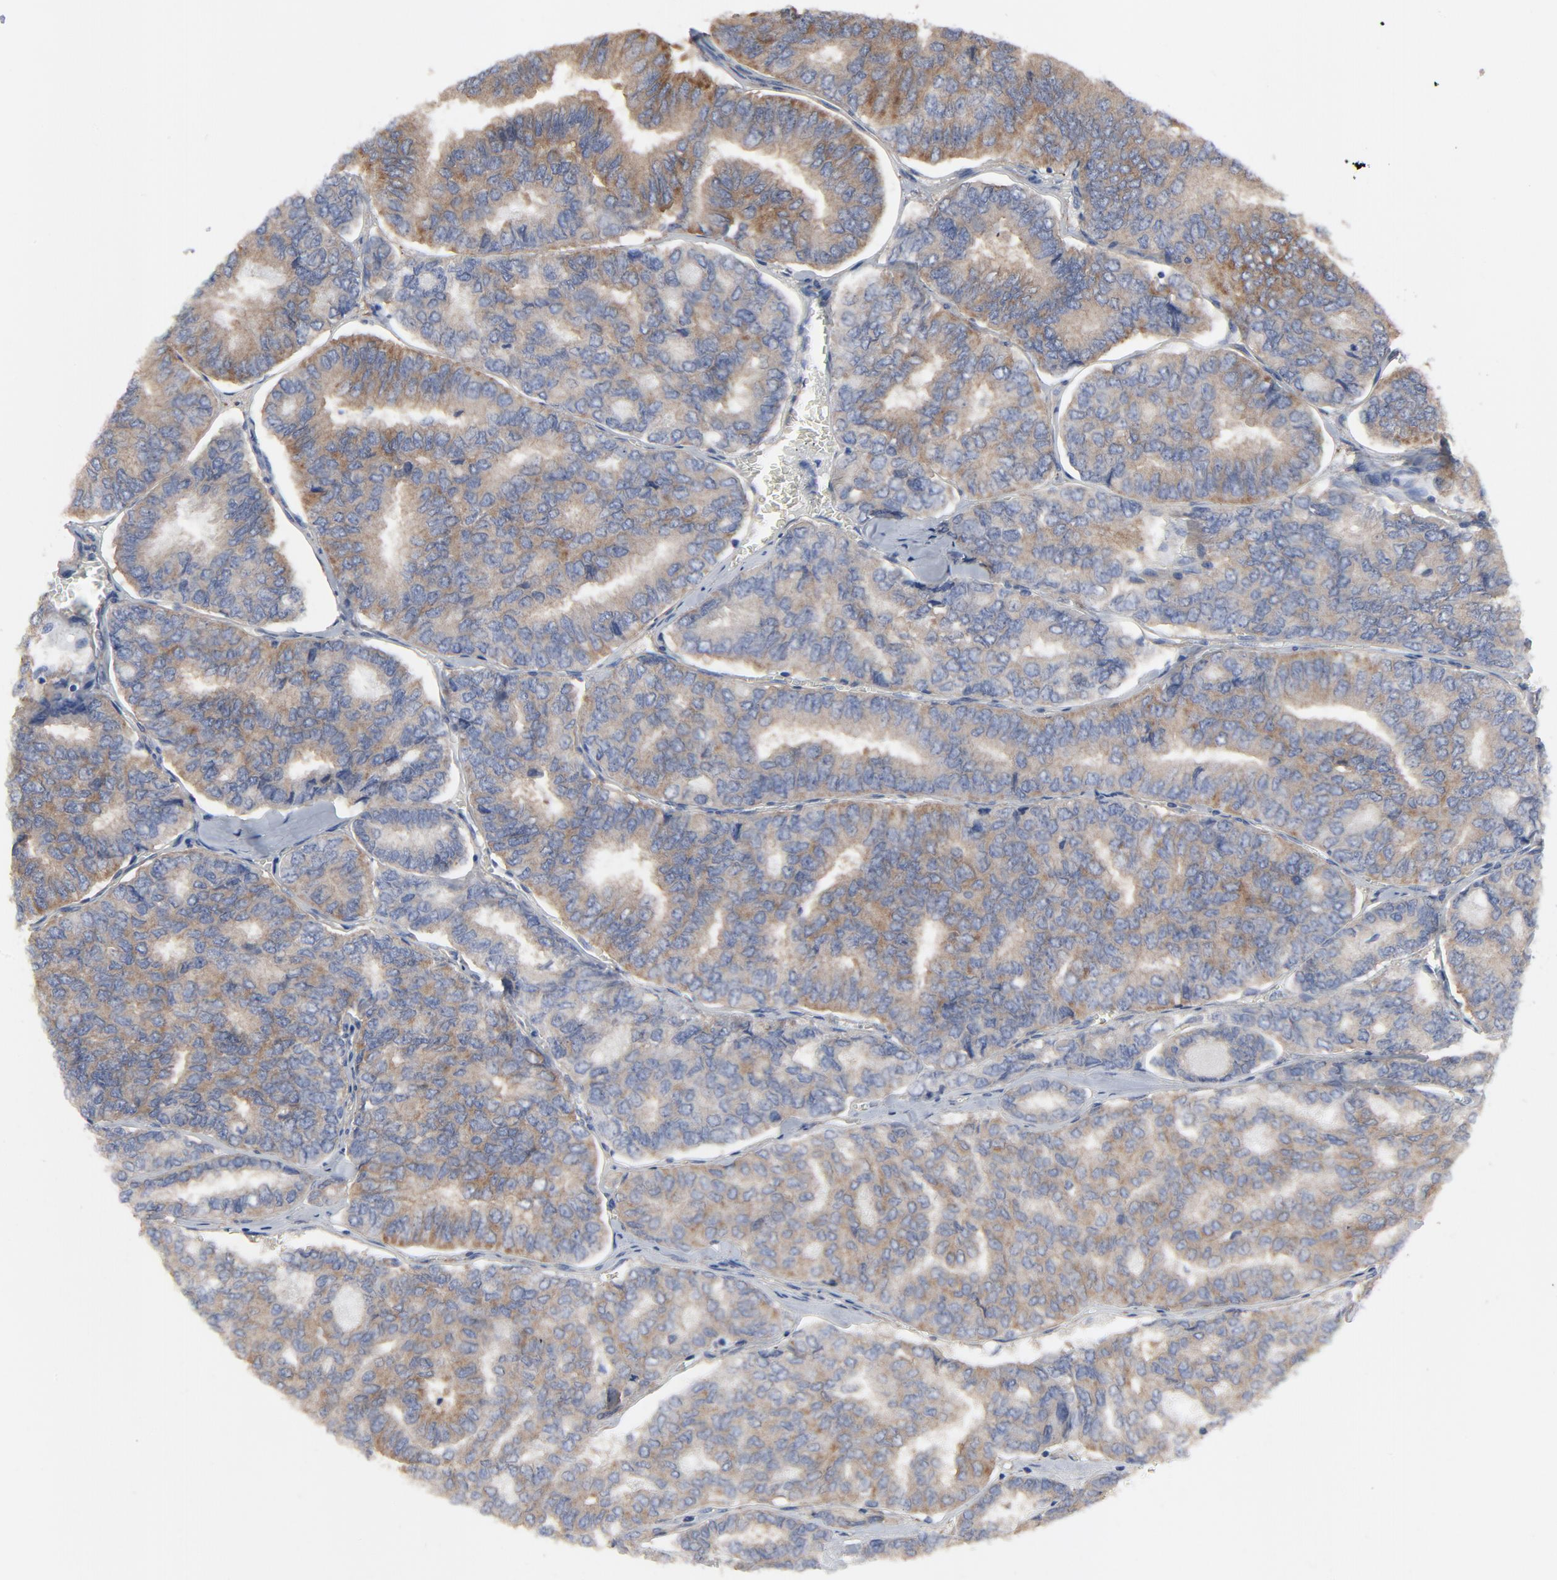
{"staining": {"intensity": "moderate", "quantity": ">75%", "location": "cytoplasmic/membranous"}, "tissue": "thyroid cancer", "cell_type": "Tumor cells", "image_type": "cancer", "snomed": [{"axis": "morphology", "description": "Papillary adenocarcinoma, NOS"}, {"axis": "topography", "description": "Thyroid gland"}], "caption": "This histopathology image demonstrates thyroid cancer (papillary adenocarcinoma) stained with immunohistochemistry to label a protein in brown. The cytoplasmic/membranous of tumor cells show moderate positivity for the protein. Nuclei are counter-stained blue.", "gene": "DYNLT3", "patient": {"sex": "female", "age": 35}}